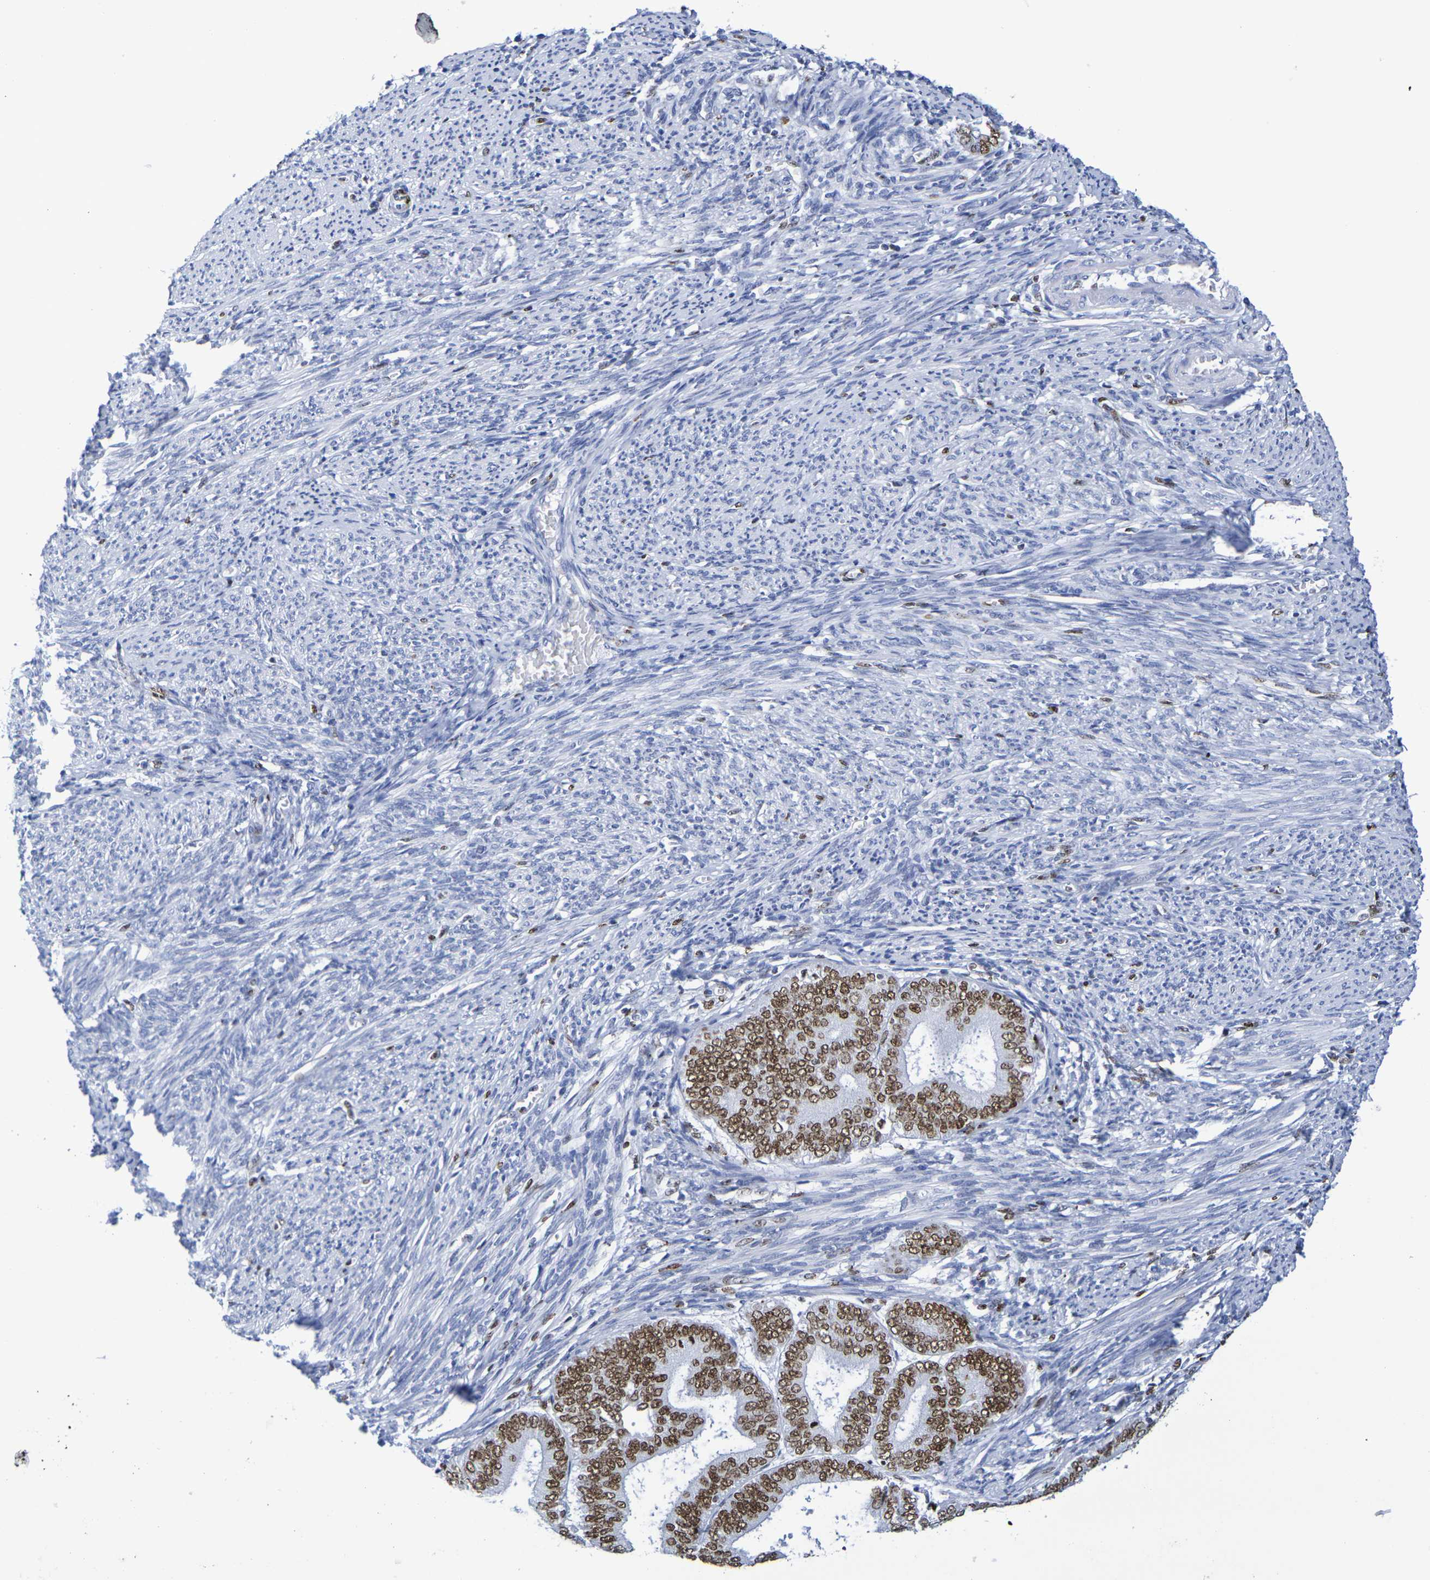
{"staining": {"intensity": "moderate", "quantity": ">75%", "location": "nuclear"}, "tissue": "endometrial cancer", "cell_type": "Tumor cells", "image_type": "cancer", "snomed": [{"axis": "morphology", "description": "Adenocarcinoma, NOS"}, {"axis": "topography", "description": "Endometrium"}], "caption": "Protein staining shows moderate nuclear expression in approximately >75% of tumor cells in endometrial adenocarcinoma. (DAB IHC with brightfield microscopy, high magnification).", "gene": "H1-5", "patient": {"sex": "female", "age": 63}}